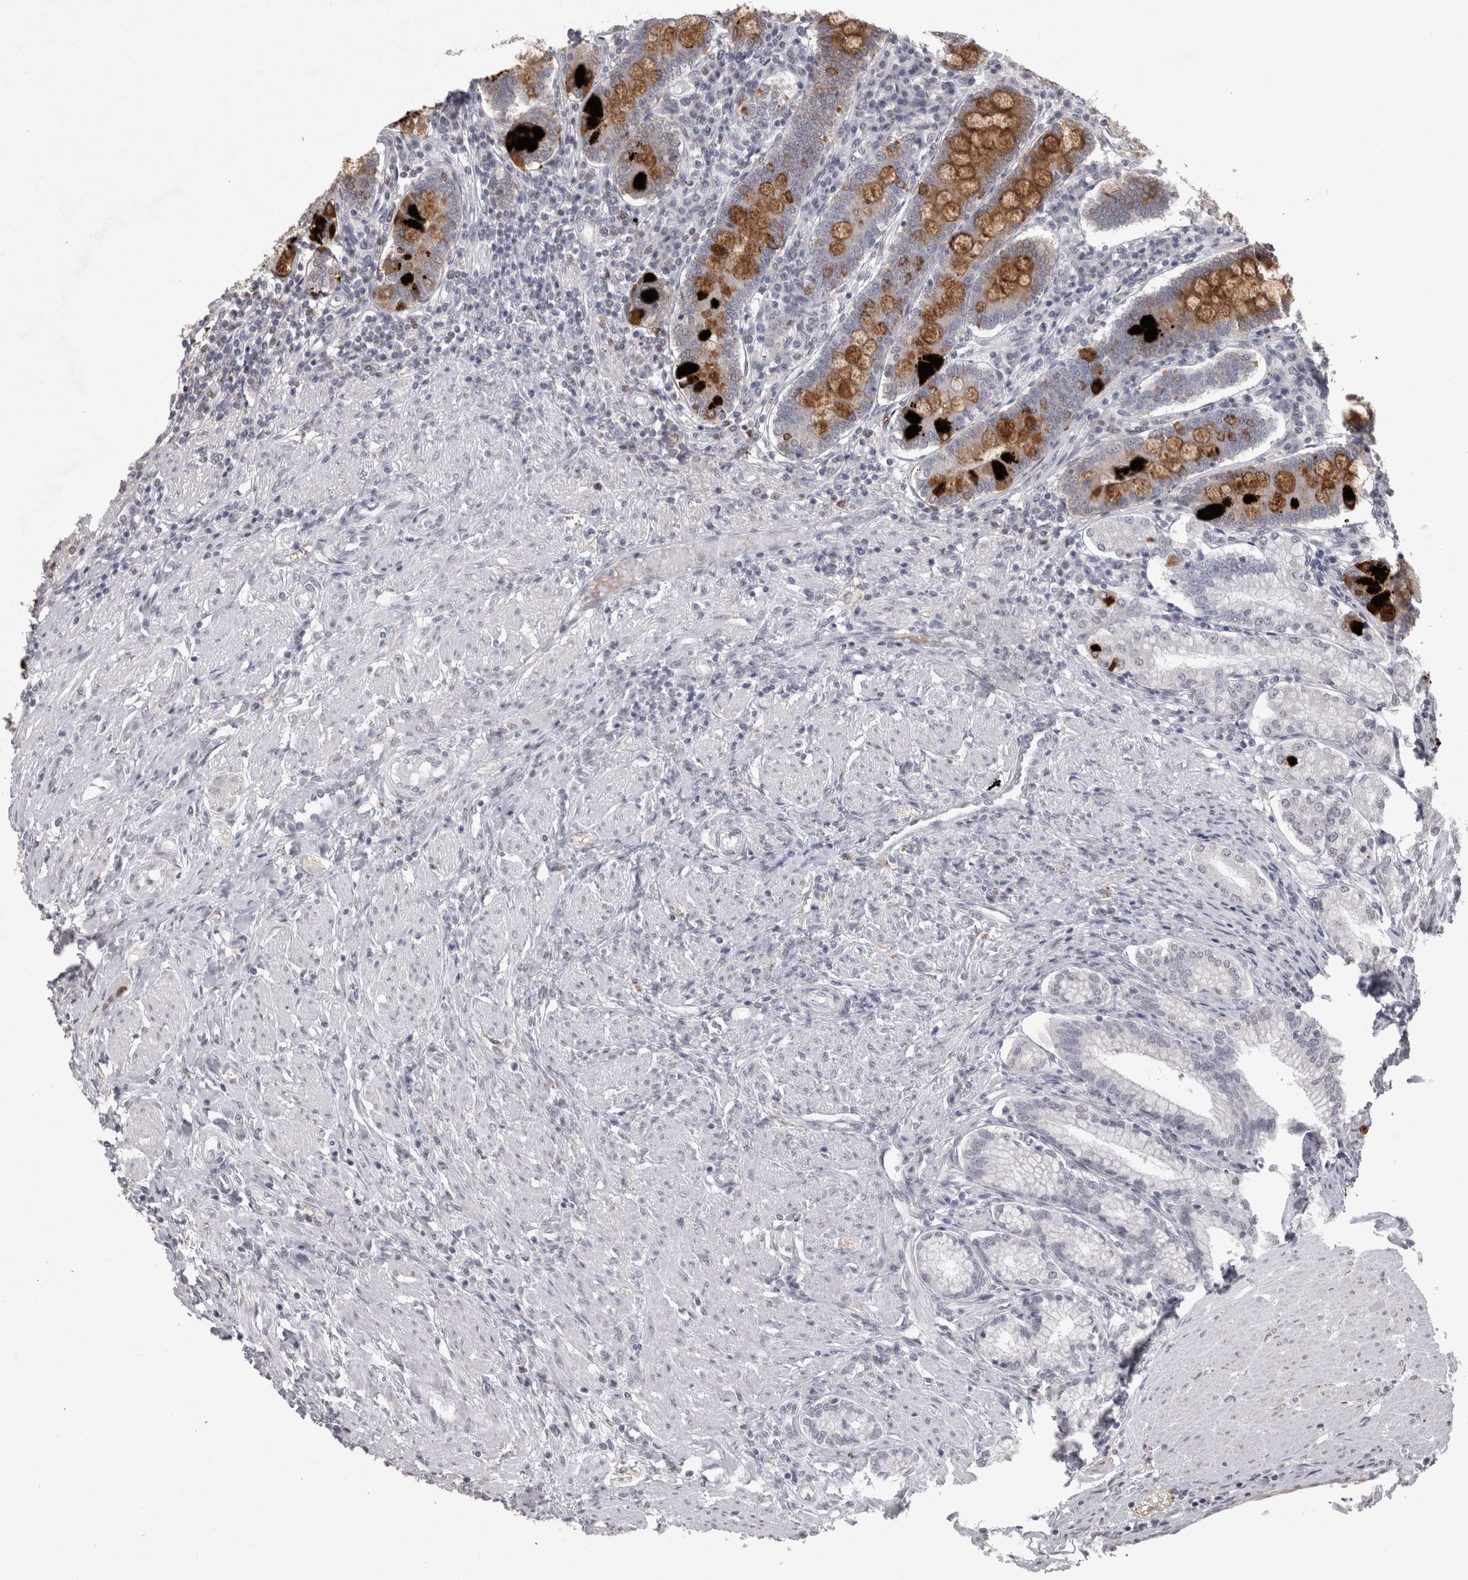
{"staining": {"intensity": "strong", "quantity": ">75%", "location": "cytoplasmic/membranous"}, "tissue": "duodenum", "cell_type": "Glandular cells", "image_type": "normal", "snomed": [{"axis": "morphology", "description": "Normal tissue, NOS"}, {"axis": "morphology", "description": "Adenocarcinoma, NOS"}, {"axis": "topography", "description": "Pancreas"}, {"axis": "topography", "description": "Duodenum"}], "caption": "Strong cytoplasmic/membranous protein positivity is identified in about >75% of glandular cells in duodenum. Nuclei are stained in blue.", "gene": "MEP1A", "patient": {"sex": "male", "age": 50}}